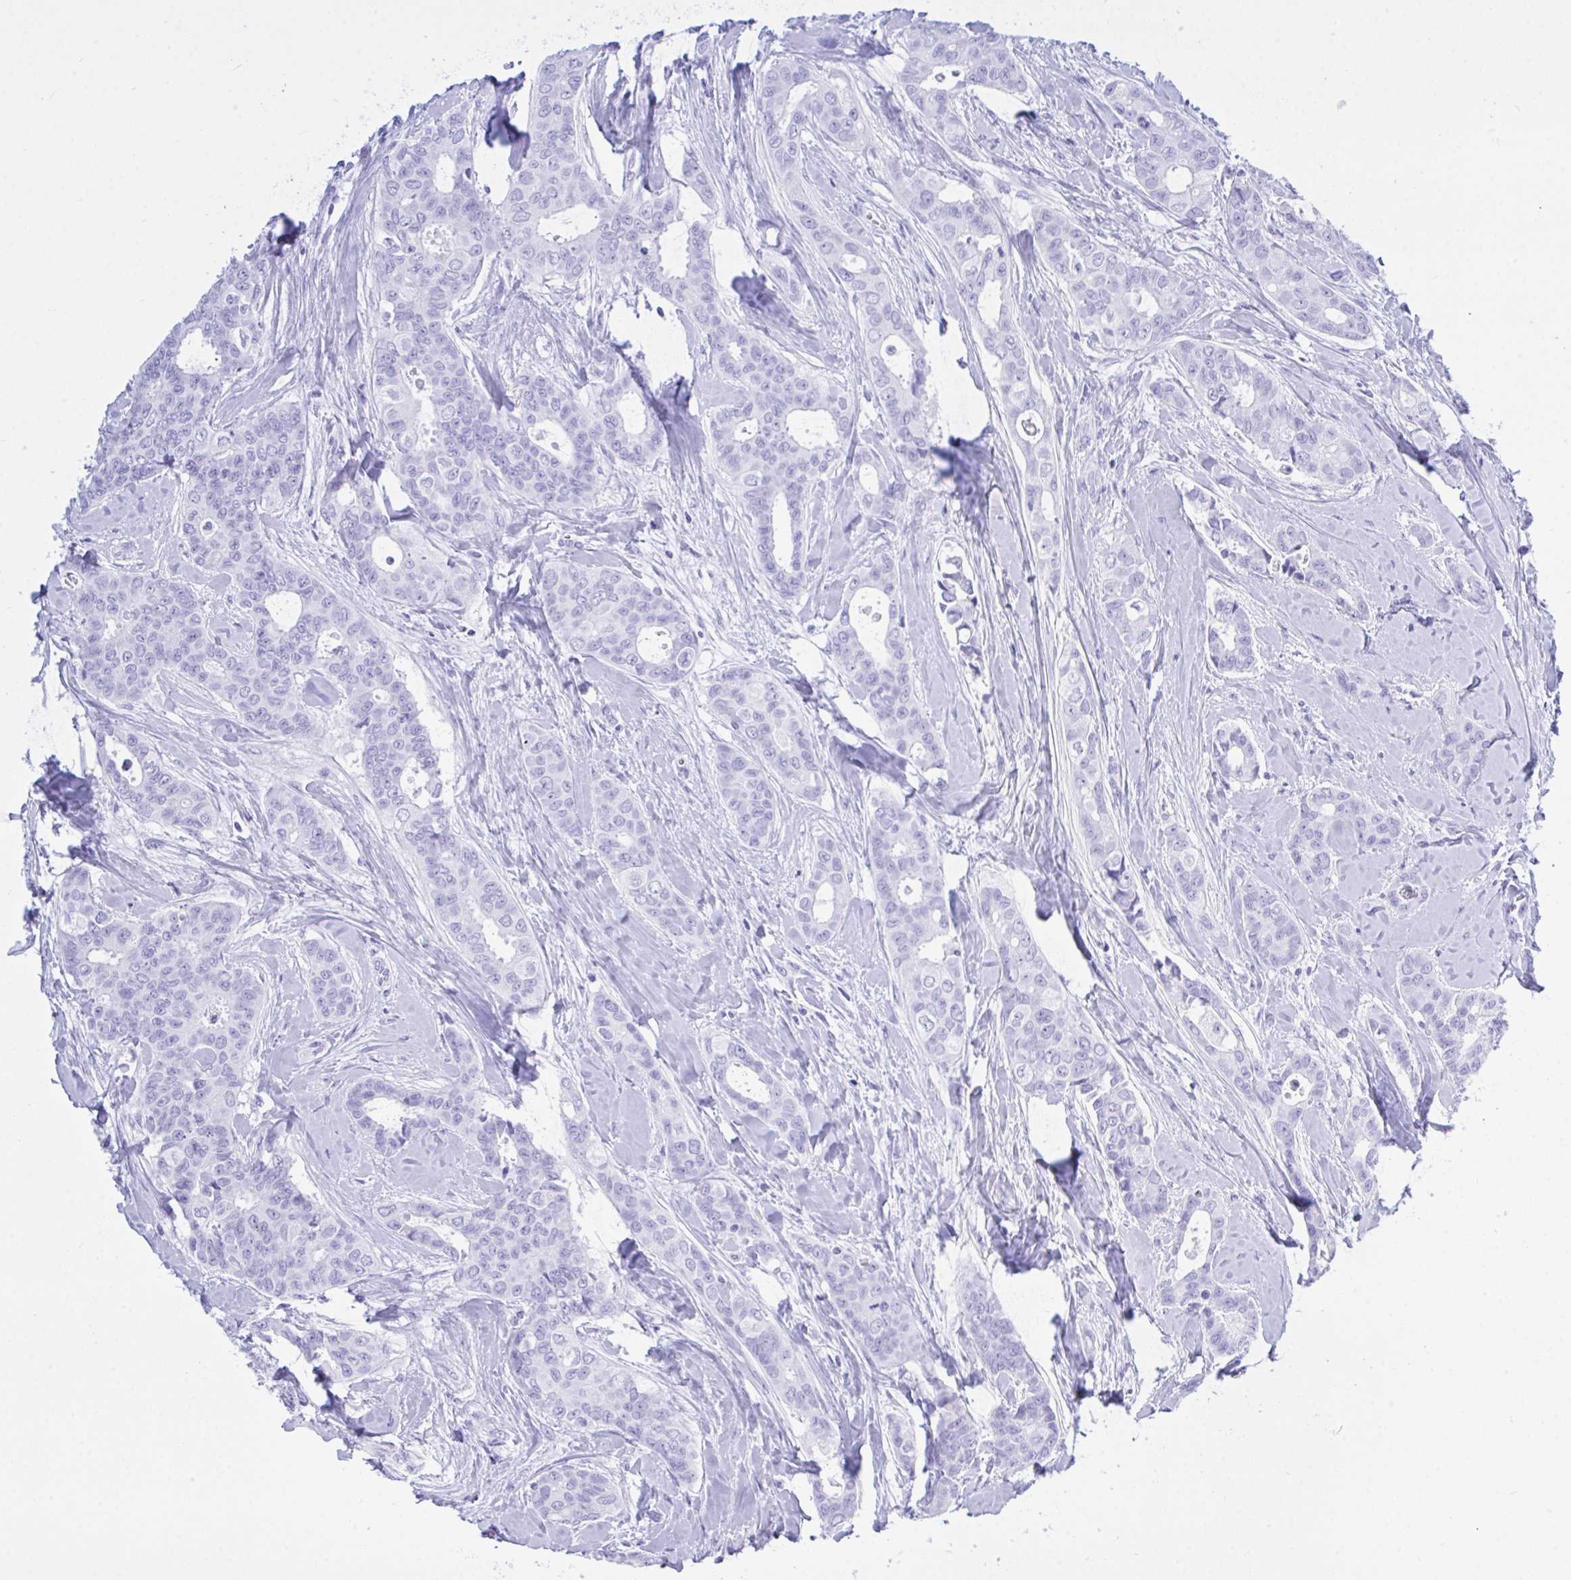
{"staining": {"intensity": "negative", "quantity": "none", "location": "none"}, "tissue": "breast cancer", "cell_type": "Tumor cells", "image_type": "cancer", "snomed": [{"axis": "morphology", "description": "Duct carcinoma"}, {"axis": "topography", "description": "Breast"}], "caption": "The immunohistochemistry (IHC) micrograph has no significant positivity in tumor cells of invasive ductal carcinoma (breast) tissue.", "gene": "BEX5", "patient": {"sex": "female", "age": 45}}